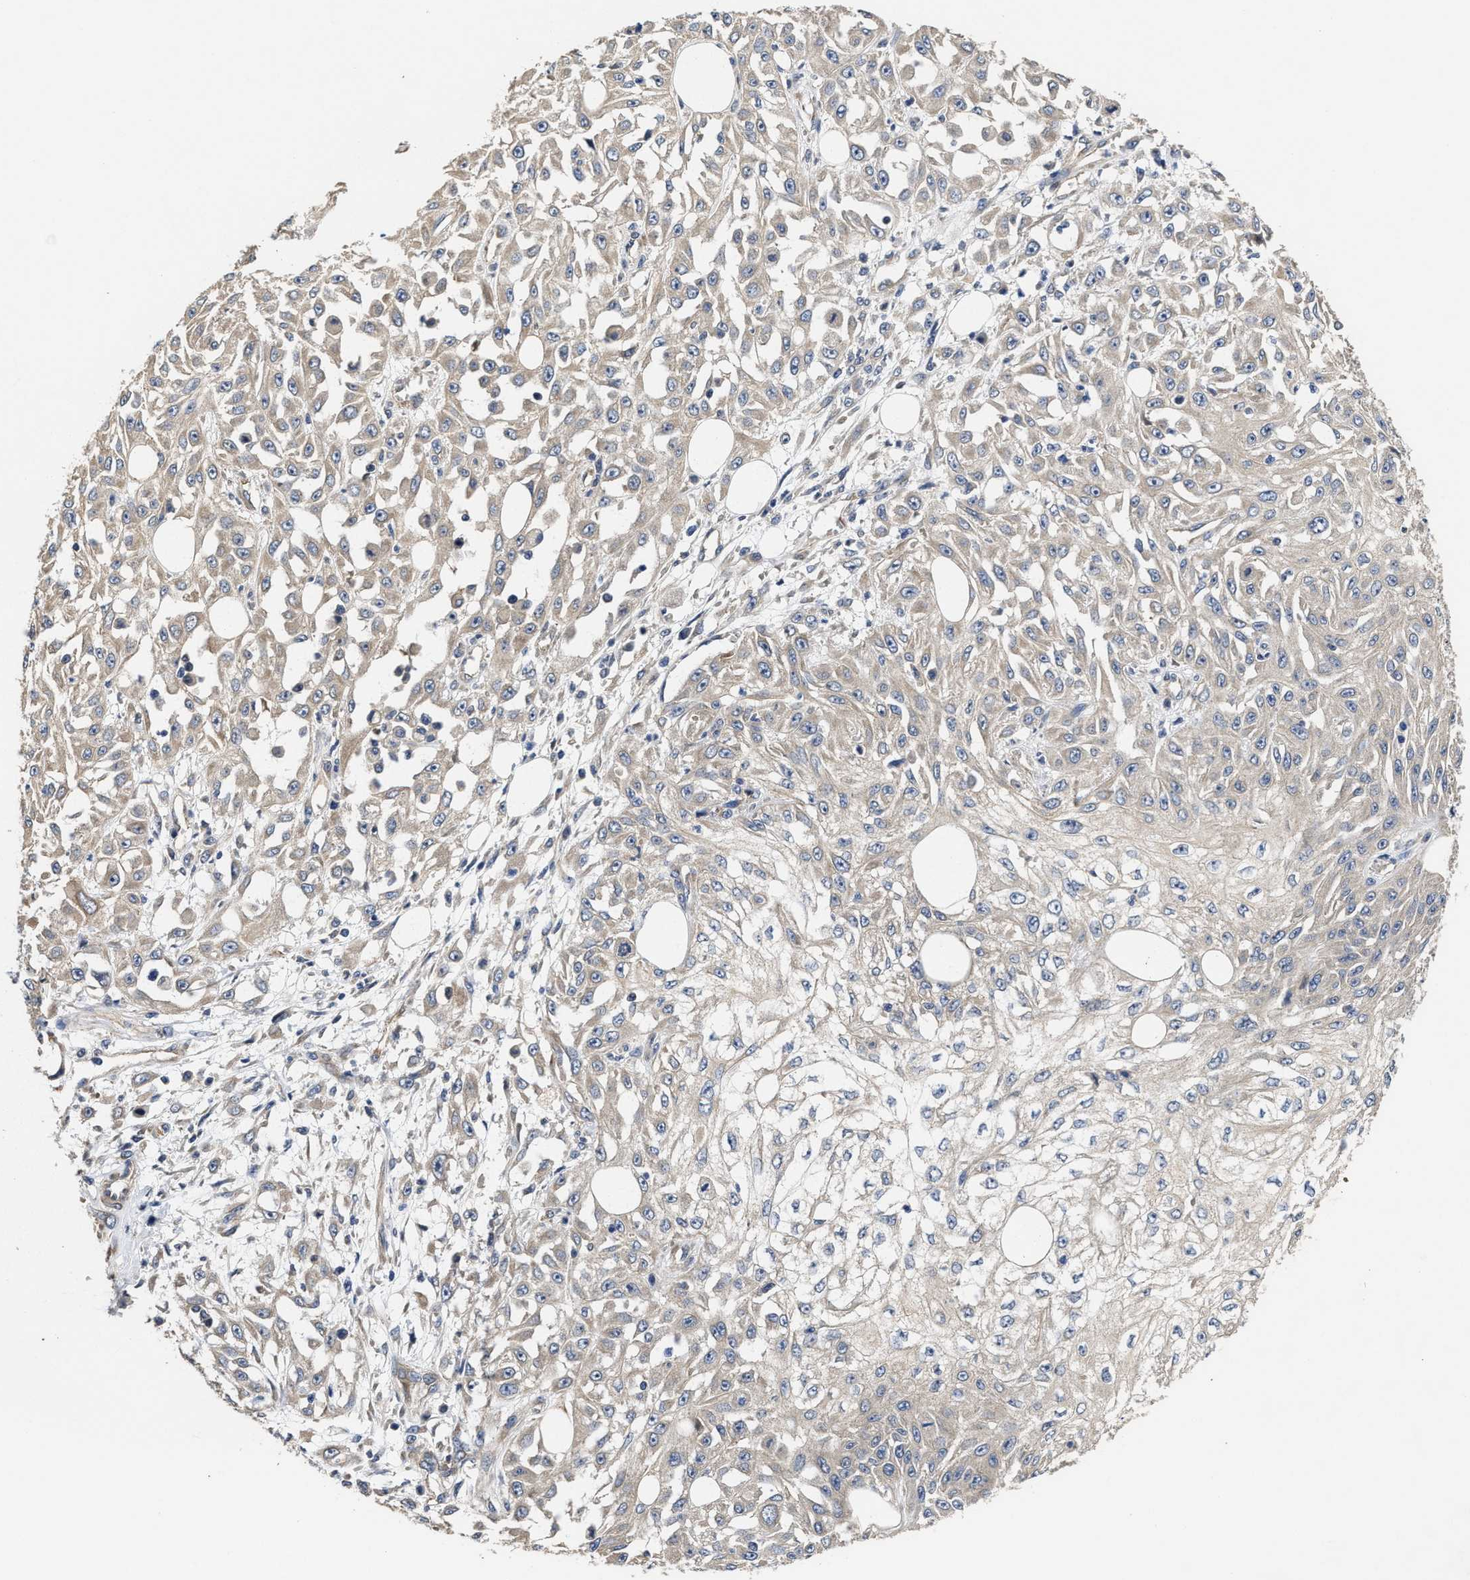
{"staining": {"intensity": "weak", "quantity": "25%-75%", "location": "cytoplasmic/membranous"}, "tissue": "skin cancer", "cell_type": "Tumor cells", "image_type": "cancer", "snomed": [{"axis": "morphology", "description": "Squamous cell carcinoma, NOS"}, {"axis": "morphology", "description": "Squamous cell carcinoma, metastatic, NOS"}, {"axis": "topography", "description": "Skin"}, {"axis": "topography", "description": "Lymph node"}], "caption": "Skin cancer (metastatic squamous cell carcinoma) stained for a protein displays weak cytoplasmic/membranous positivity in tumor cells. (IHC, brightfield microscopy, high magnification).", "gene": "TRAF6", "patient": {"sex": "male", "age": 75}}